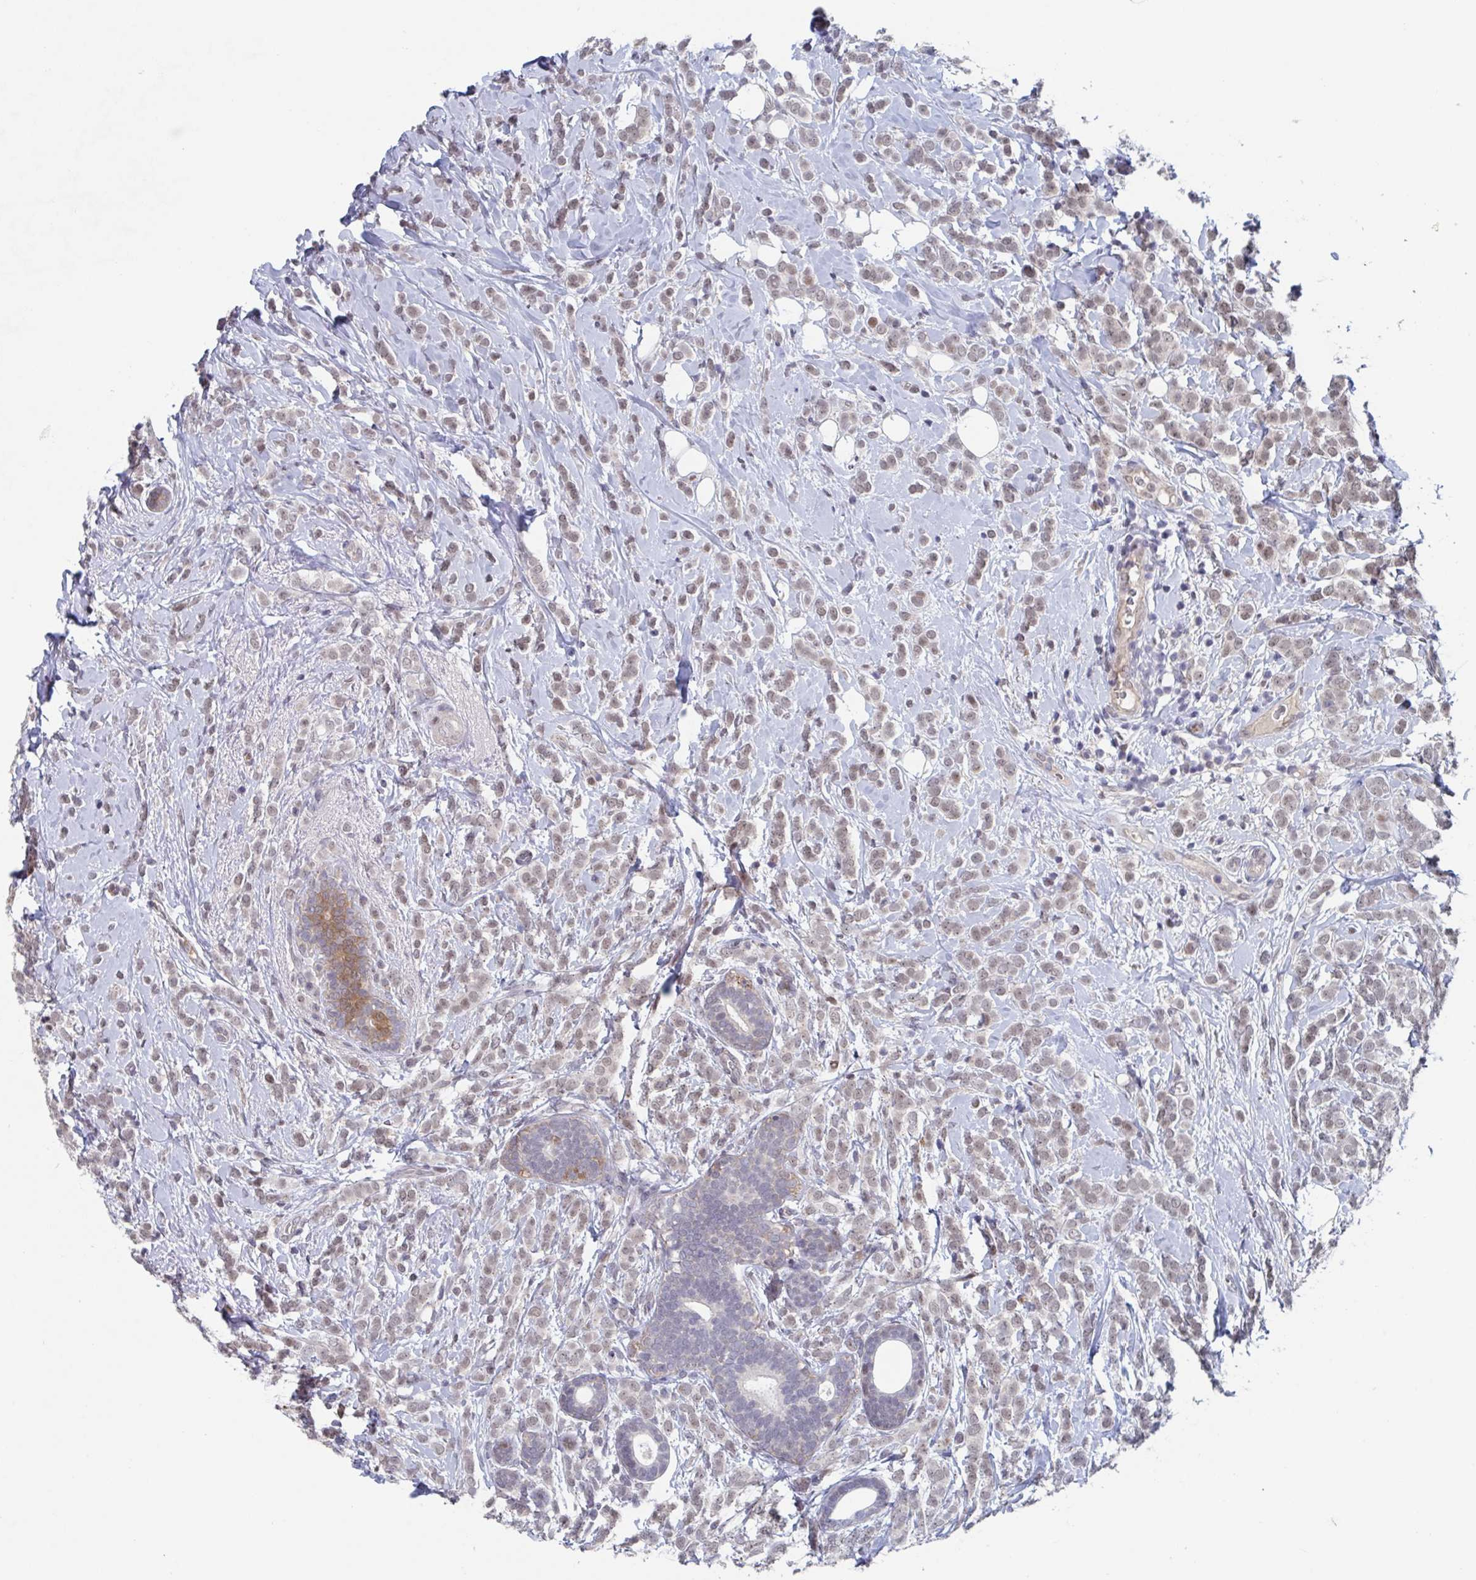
{"staining": {"intensity": "weak", "quantity": ">75%", "location": "nuclear"}, "tissue": "breast cancer", "cell_type": "Tumor cells", "image_type": "cancer", "snomed": [{"axis": "morphology", "description": "Lobular carcinoma"}, {"axis": "topography", "description": "Breast"}], "caption": "Immunohistochemistry histopathology image of neoplastic tissue: human breast cancer (lobular carcinoma) stained using immunohistochemistry displays low levels of weak protein expression localized specifically in the nuclear of tumor cells, appearing as a nuclear brown color.", "gene": "RNF212", "patient": {"sex": "female", "age": 49}}